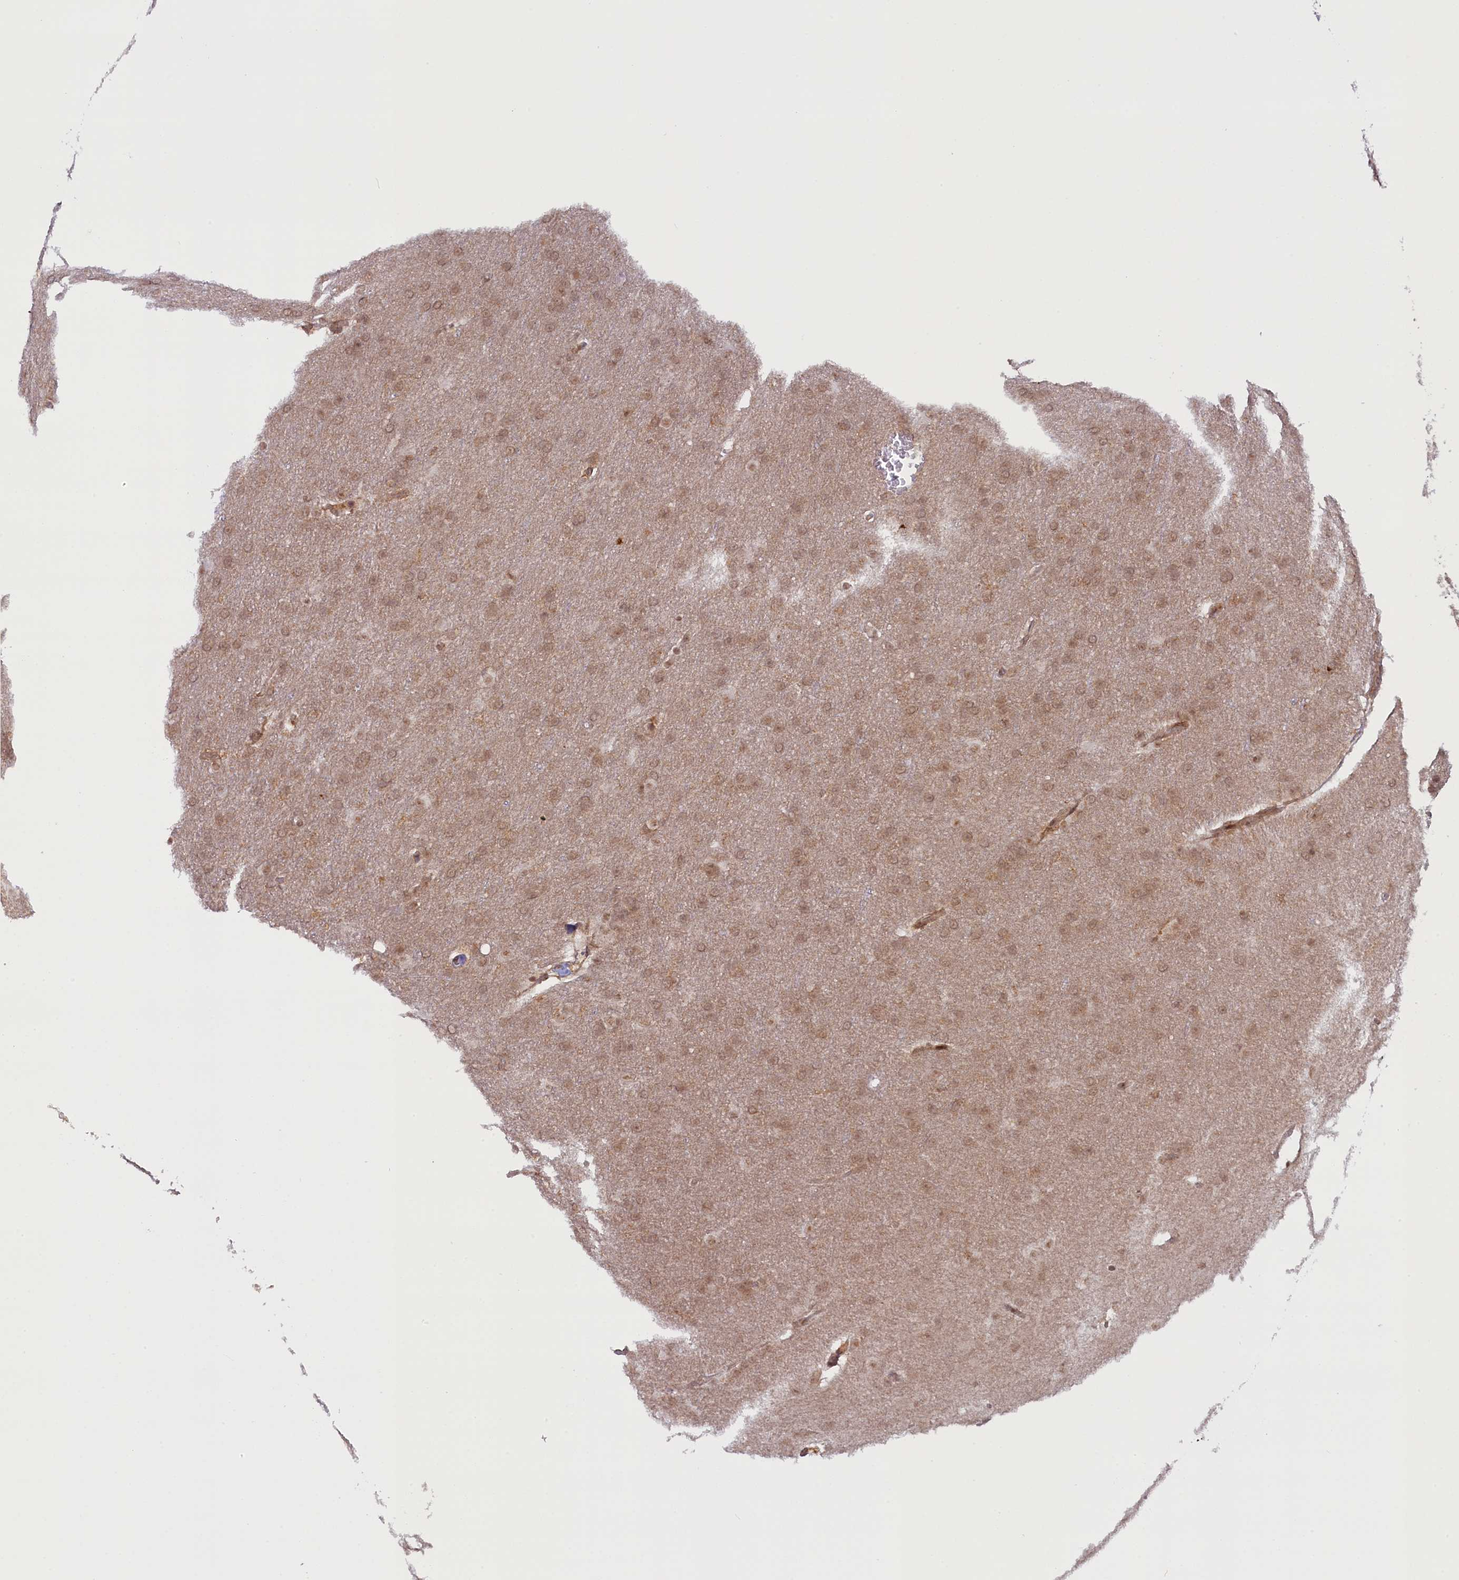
{"staining": {"intensity": "weak", "quantity": ">75%", "location": "nuclear"}, "tissue": "glioma", "cell_type": "Tumor cells", "image_type": "cancer", "snomed": [{"axis": "morphology", "description": "Glioma, malignant, Low grade"}, {"axis": "topography", "description": "Brain"}], "caption": "There is low levels of weak nuclear staining in tumor cells of glioma, as demonstrated by immunohistochemical staining (brown color).", "gene": "FCHO1", "patient": {"sex": "female", "age": 32}}